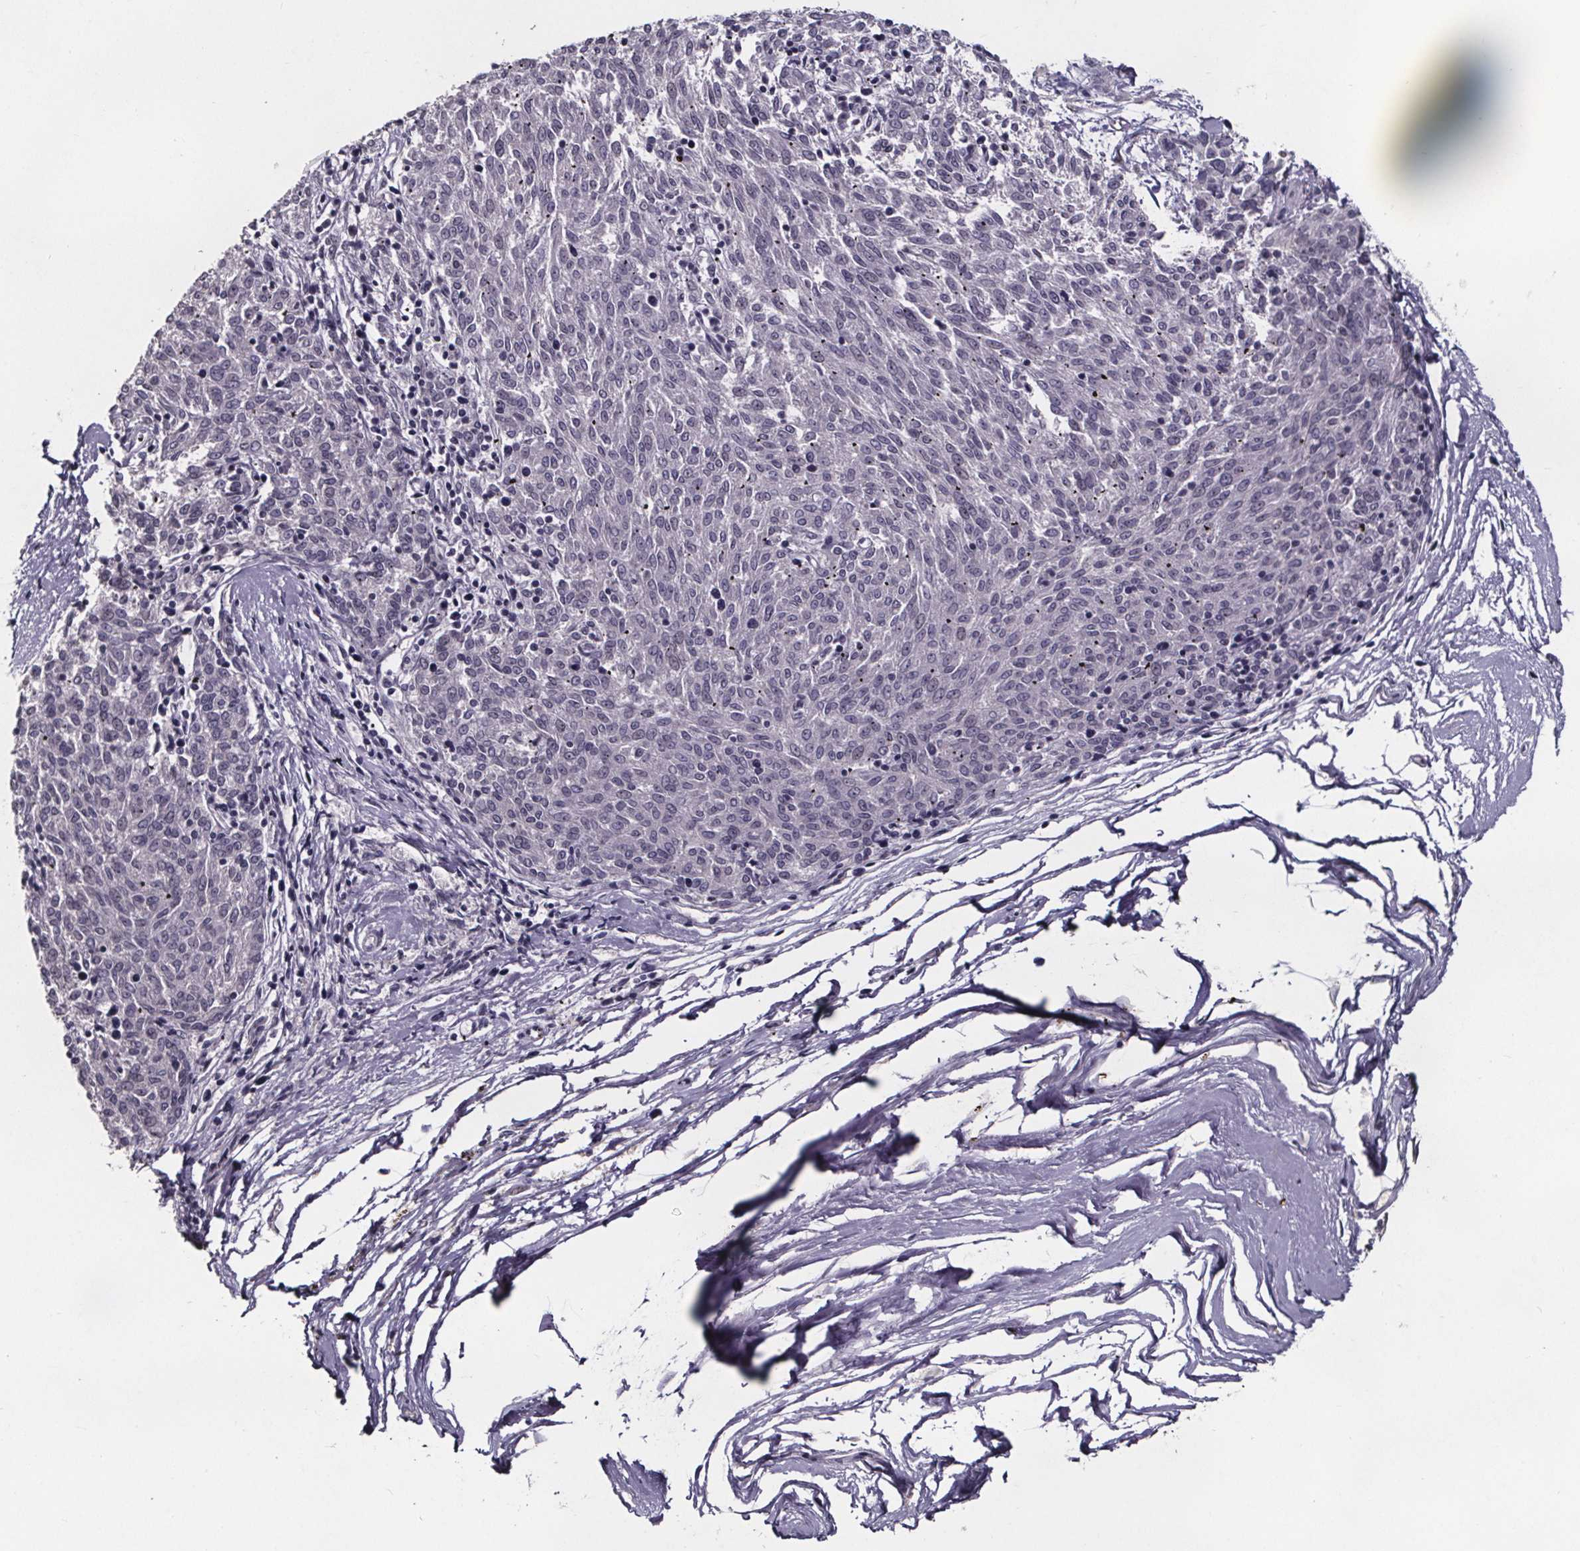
{"staining": {"intensity": "negative", "quantity": "none", "location": "none"}, "tissue": "melanoma", "cell_type": "Tumor cells", "image_type": "cancer", "snomed": [{"axis": "morphology", "description": "Malignant melanoma, NOS"}, {"axis": "topography", "description": "Skin"}], "caption": "Malignant melanoma was stained to show a protein in brown. There is no significant positivity in tumor cells.", "gene": "AR", "patient": {"sex": "female", "age": 72}}